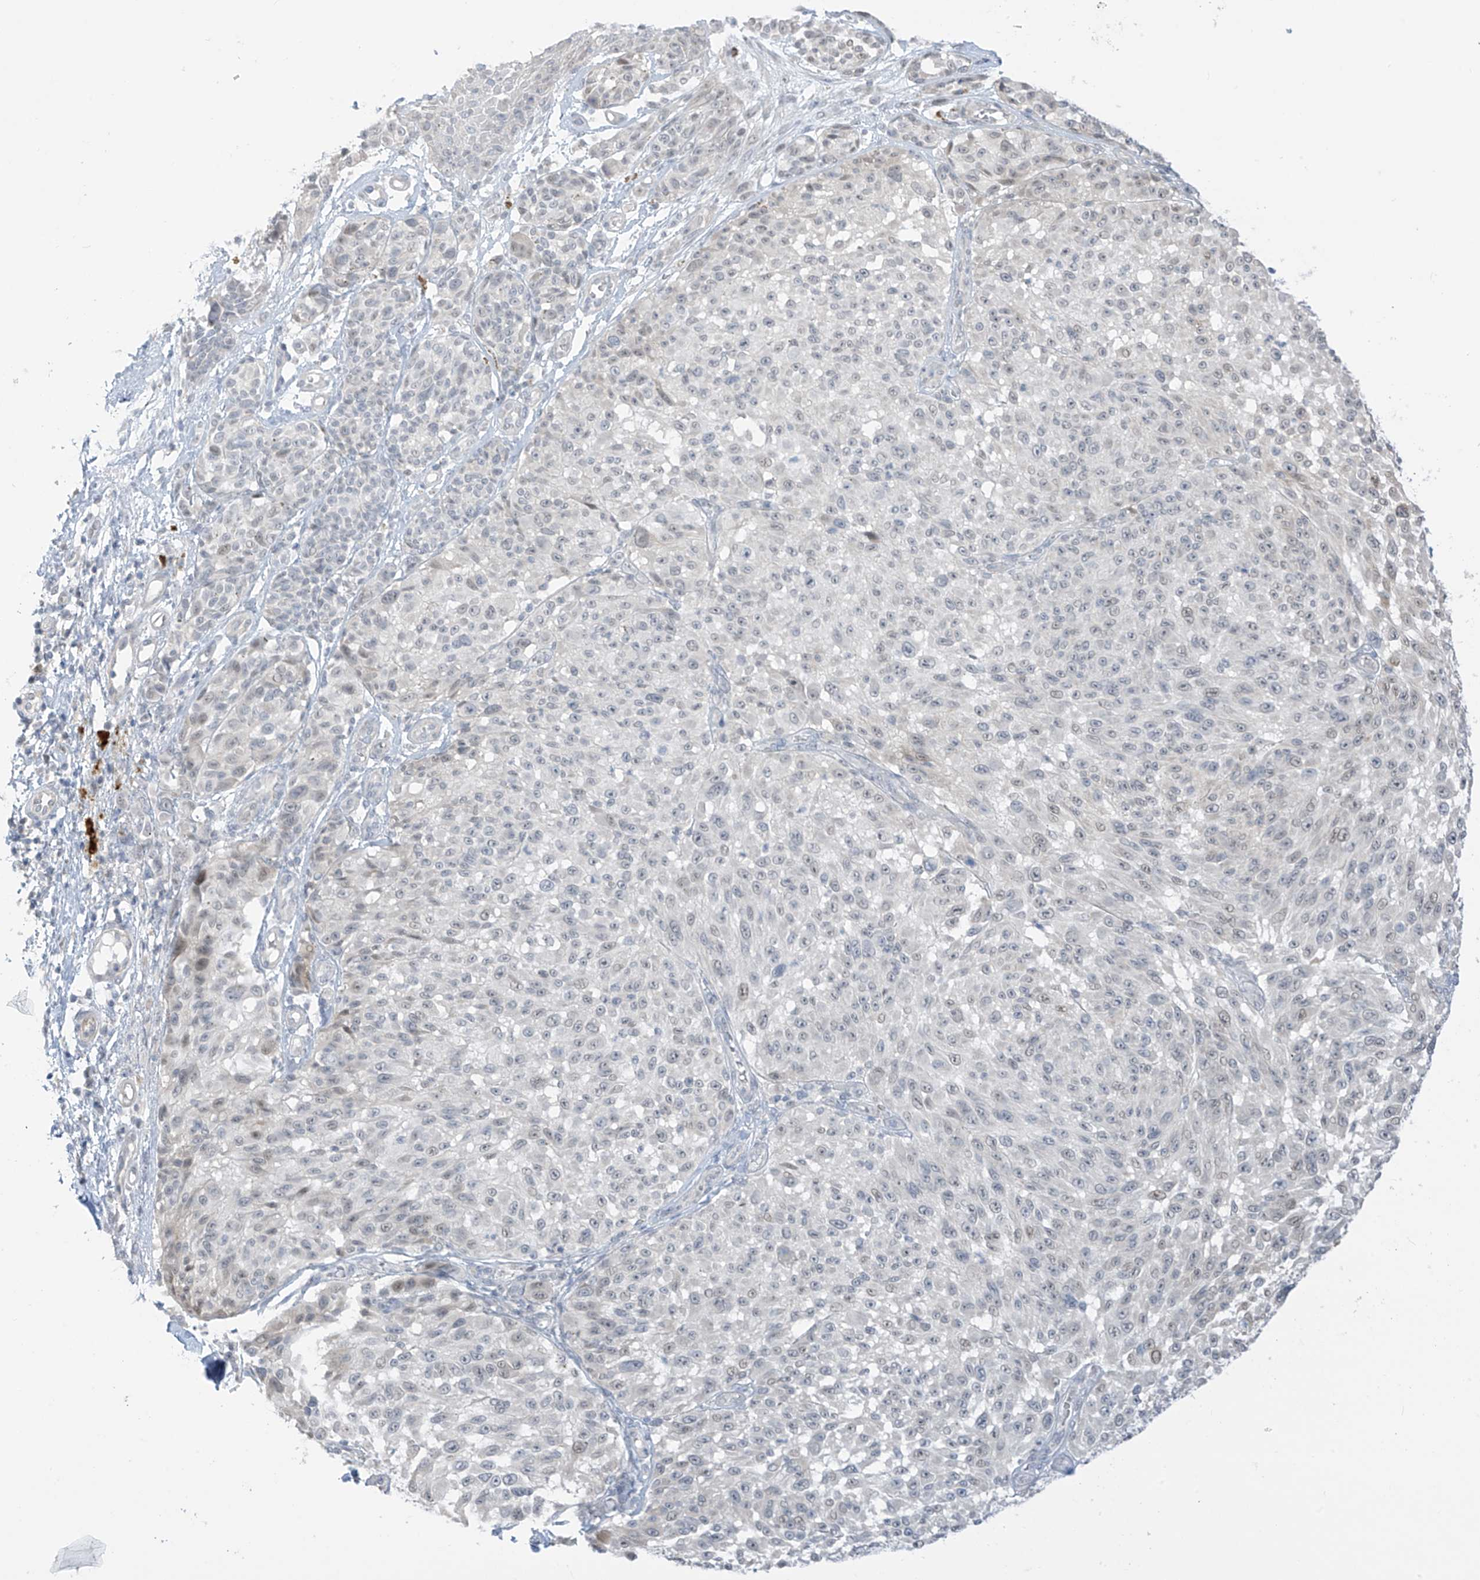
{"staining": {"intensity": "negative", "quantity": "none", "location": "none"}, "tissue": "melanoma", "cell_type": "Tumor cells", "image_type": "cancer", "snomed": [{"axis": "morphology", "description": "Malignant melanoma, NOS"}, {"axis": "topography", "description": "Skin"}], "caption": "Tumor cells are negative for brown protein staining in melanoma.", "gene": "ASPRV1", "patient": {"sex": "male", "age": 83}}